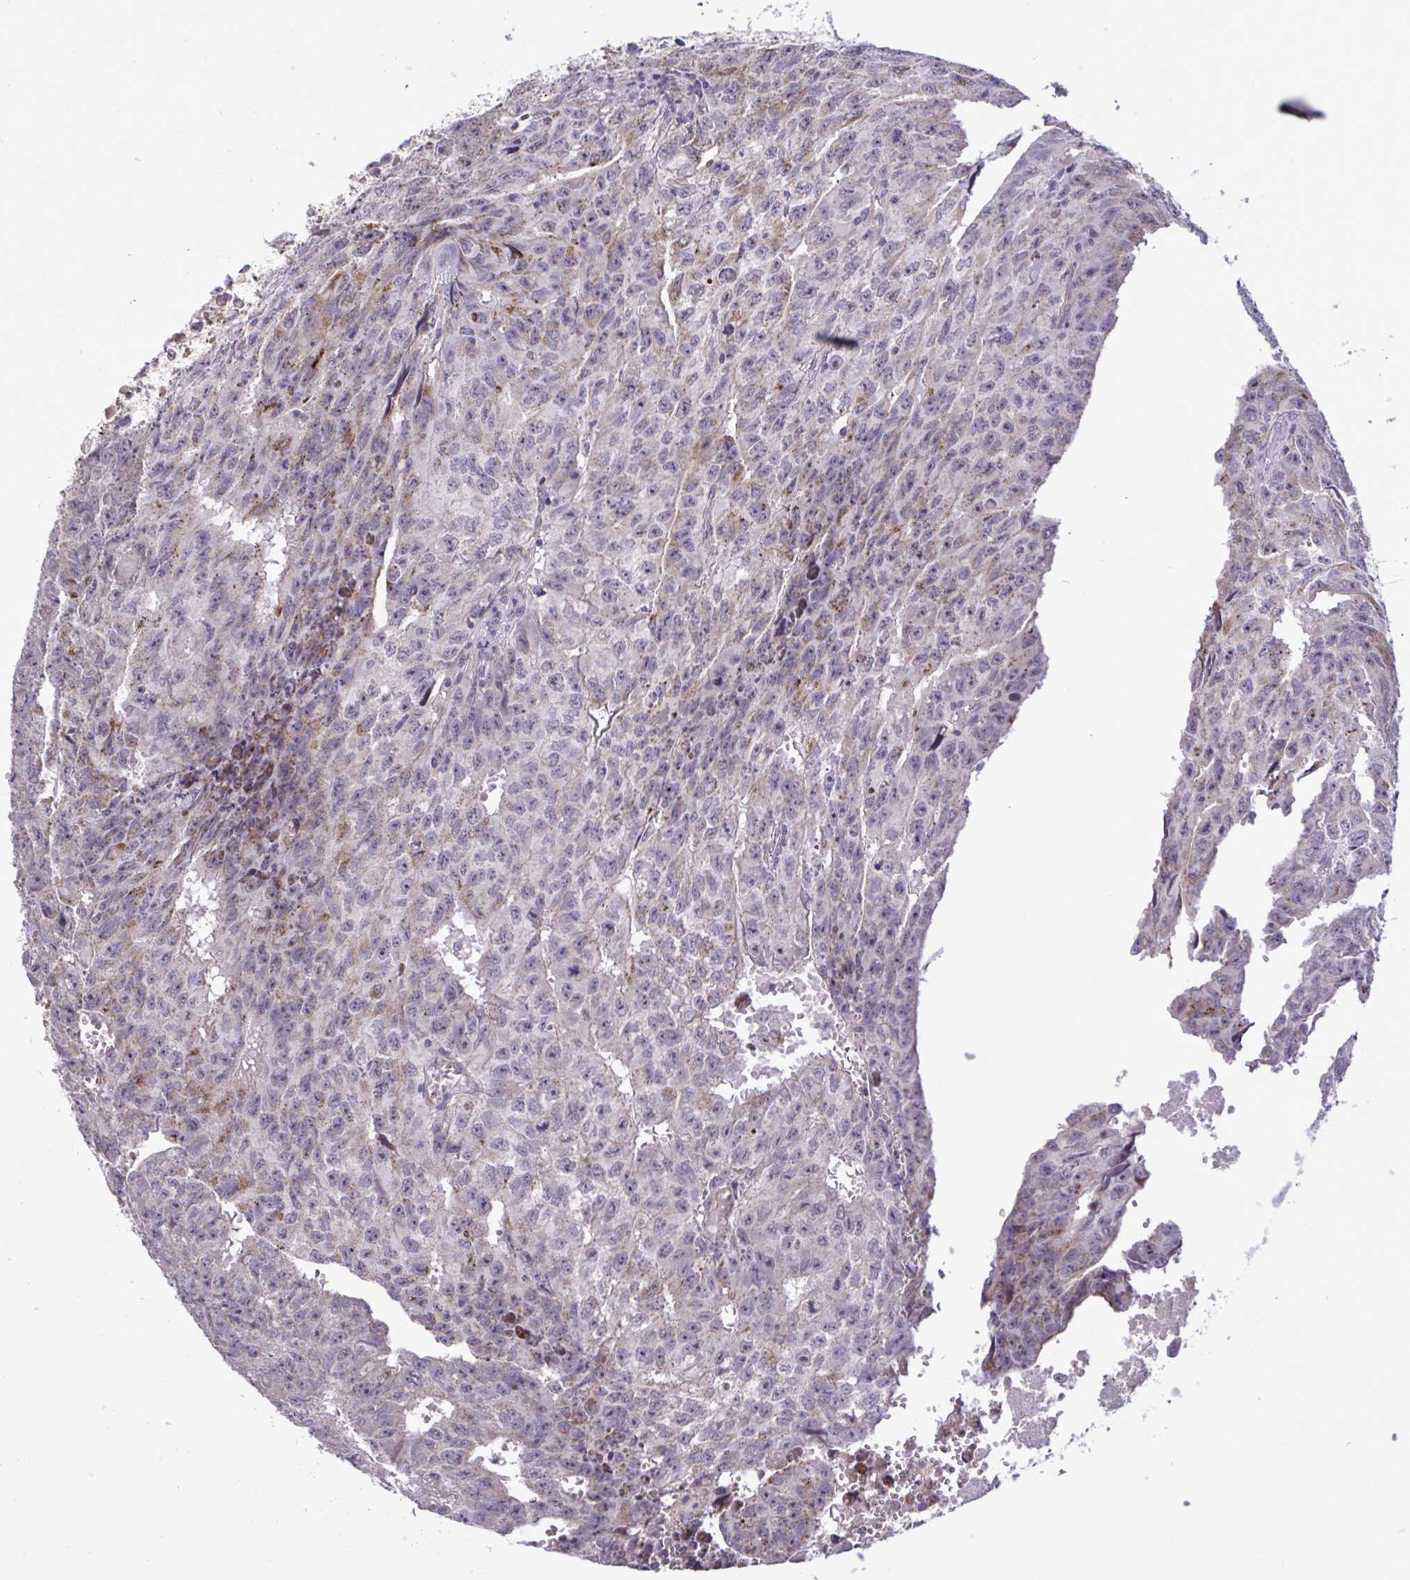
{"staining": {"intensity": "weak", "quantity": "<25%", "location": "cytoplasmic/membranous"}, "tissue": "testis cancer", "cell_type": "Tumor cells", "image_type": "cancer", "snomed": [{"axis": "morphology", "description": "Carcinoma, Embryonal, NOS"}, {"axis": "morphology", "description": "Teratoma, malignant, NOS"}, {"axis": "topography", "description": "Testis"}], "caption": "High magnification brightfield microscopy of testis embryonal carcinoma stained with DAB (brown) and counterstained with hematoxylin (blue): tumor cells show no significant positivity.", "gene": "CD101", "patient": {"sex": "male", "age": 24}}